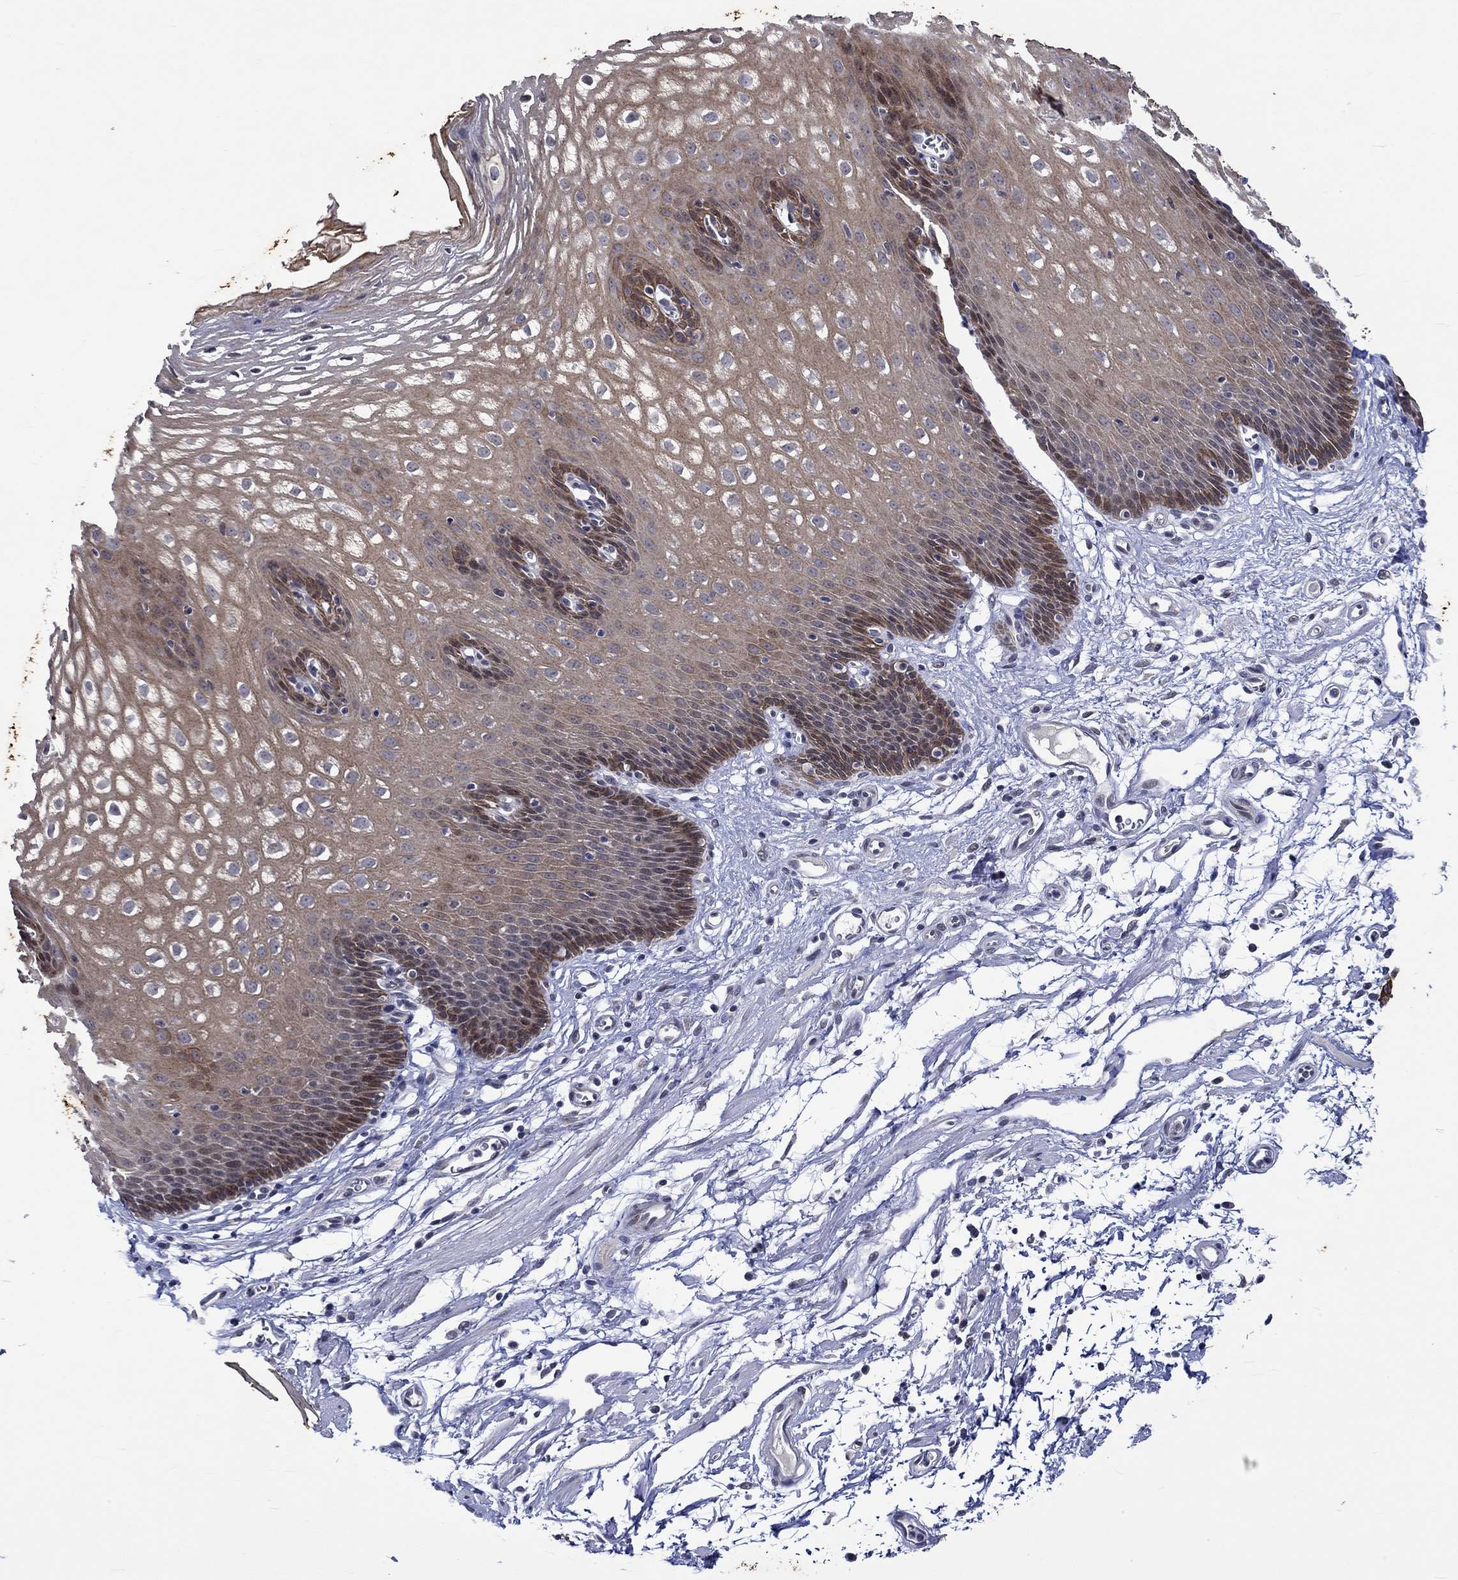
{"staining": {"intensity": "moderate", "quantity": "25%-75%", "location": "cytoplasmic/membranous"}, "tissue": "esophagus", "cell_type": "Squamous epithelial cells", "image_type": "normal", "snomed": [{"axis": "morphology", "description": "Normal tissue, NOS"}, {"axis": "topography", "description": "Esophagus"}], "caption": "Immunohistochemical staining of benign esophagus shows moderate cytoplasmic/membranous protein expression in approximately 25%-75% of squamous epithelial cells. Nuclei are stained in blue.", "gene": "DDX3Y", "patient": {"sex": "male", "age": 72}}